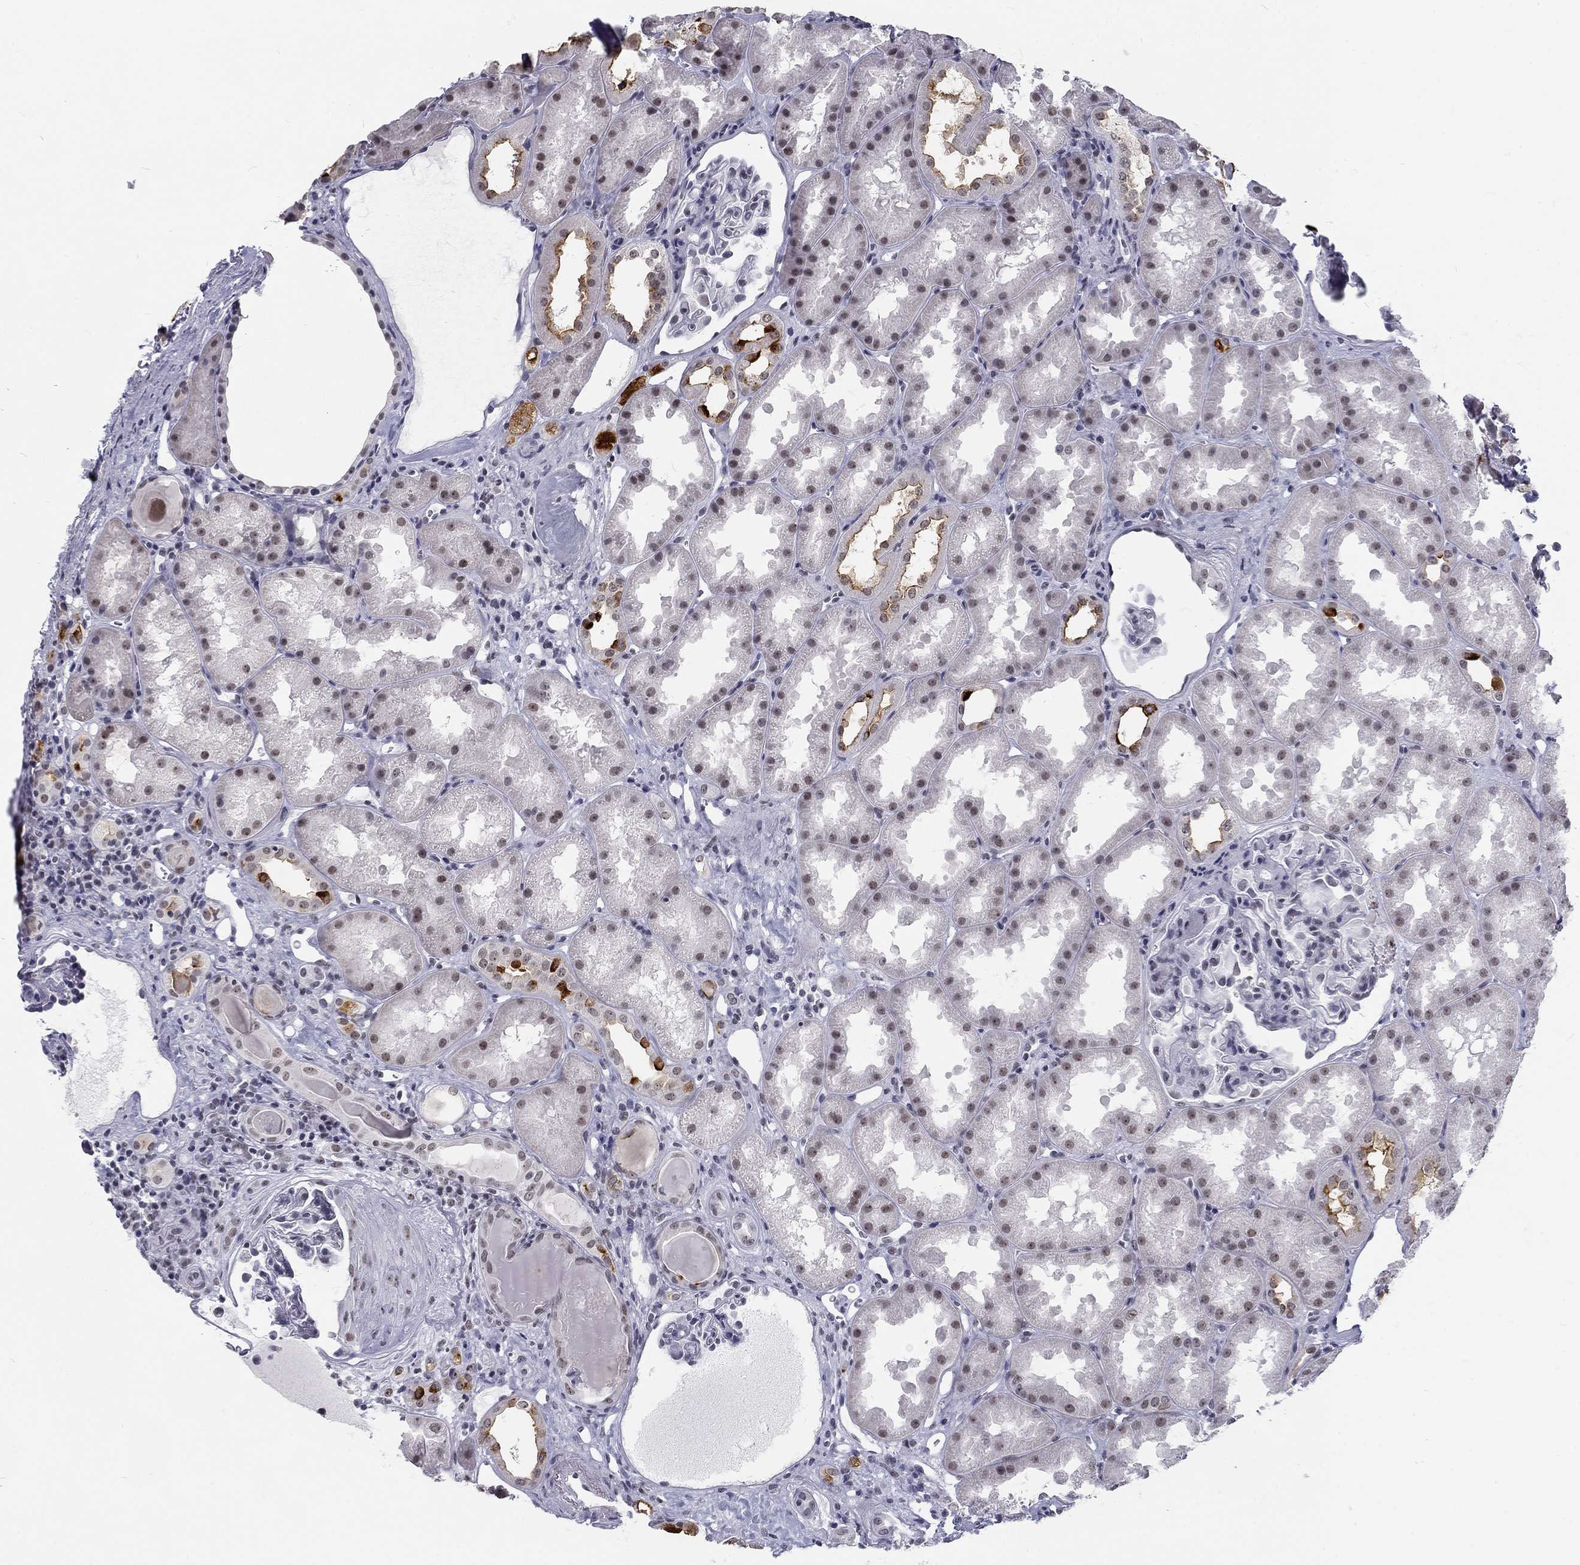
{"staining": {"intensity": "negative", "quantity": "none", "location": "none"}, "tissue": "kidney", "cell_type": "Cells in glomeruli", "image_type": "normal", "snomed": [{"axis": "morphology", "description": "Normal tissue, NOS"}, {"axis": "topography", "description": "Kidney"}], "caption": "Histopathology image shows no protein staining in cells in glomeruli of normal kidney. Nuclei are stained in blue.", "gene": "SNORC", "patient": {"sex": "male", "age": 61}}